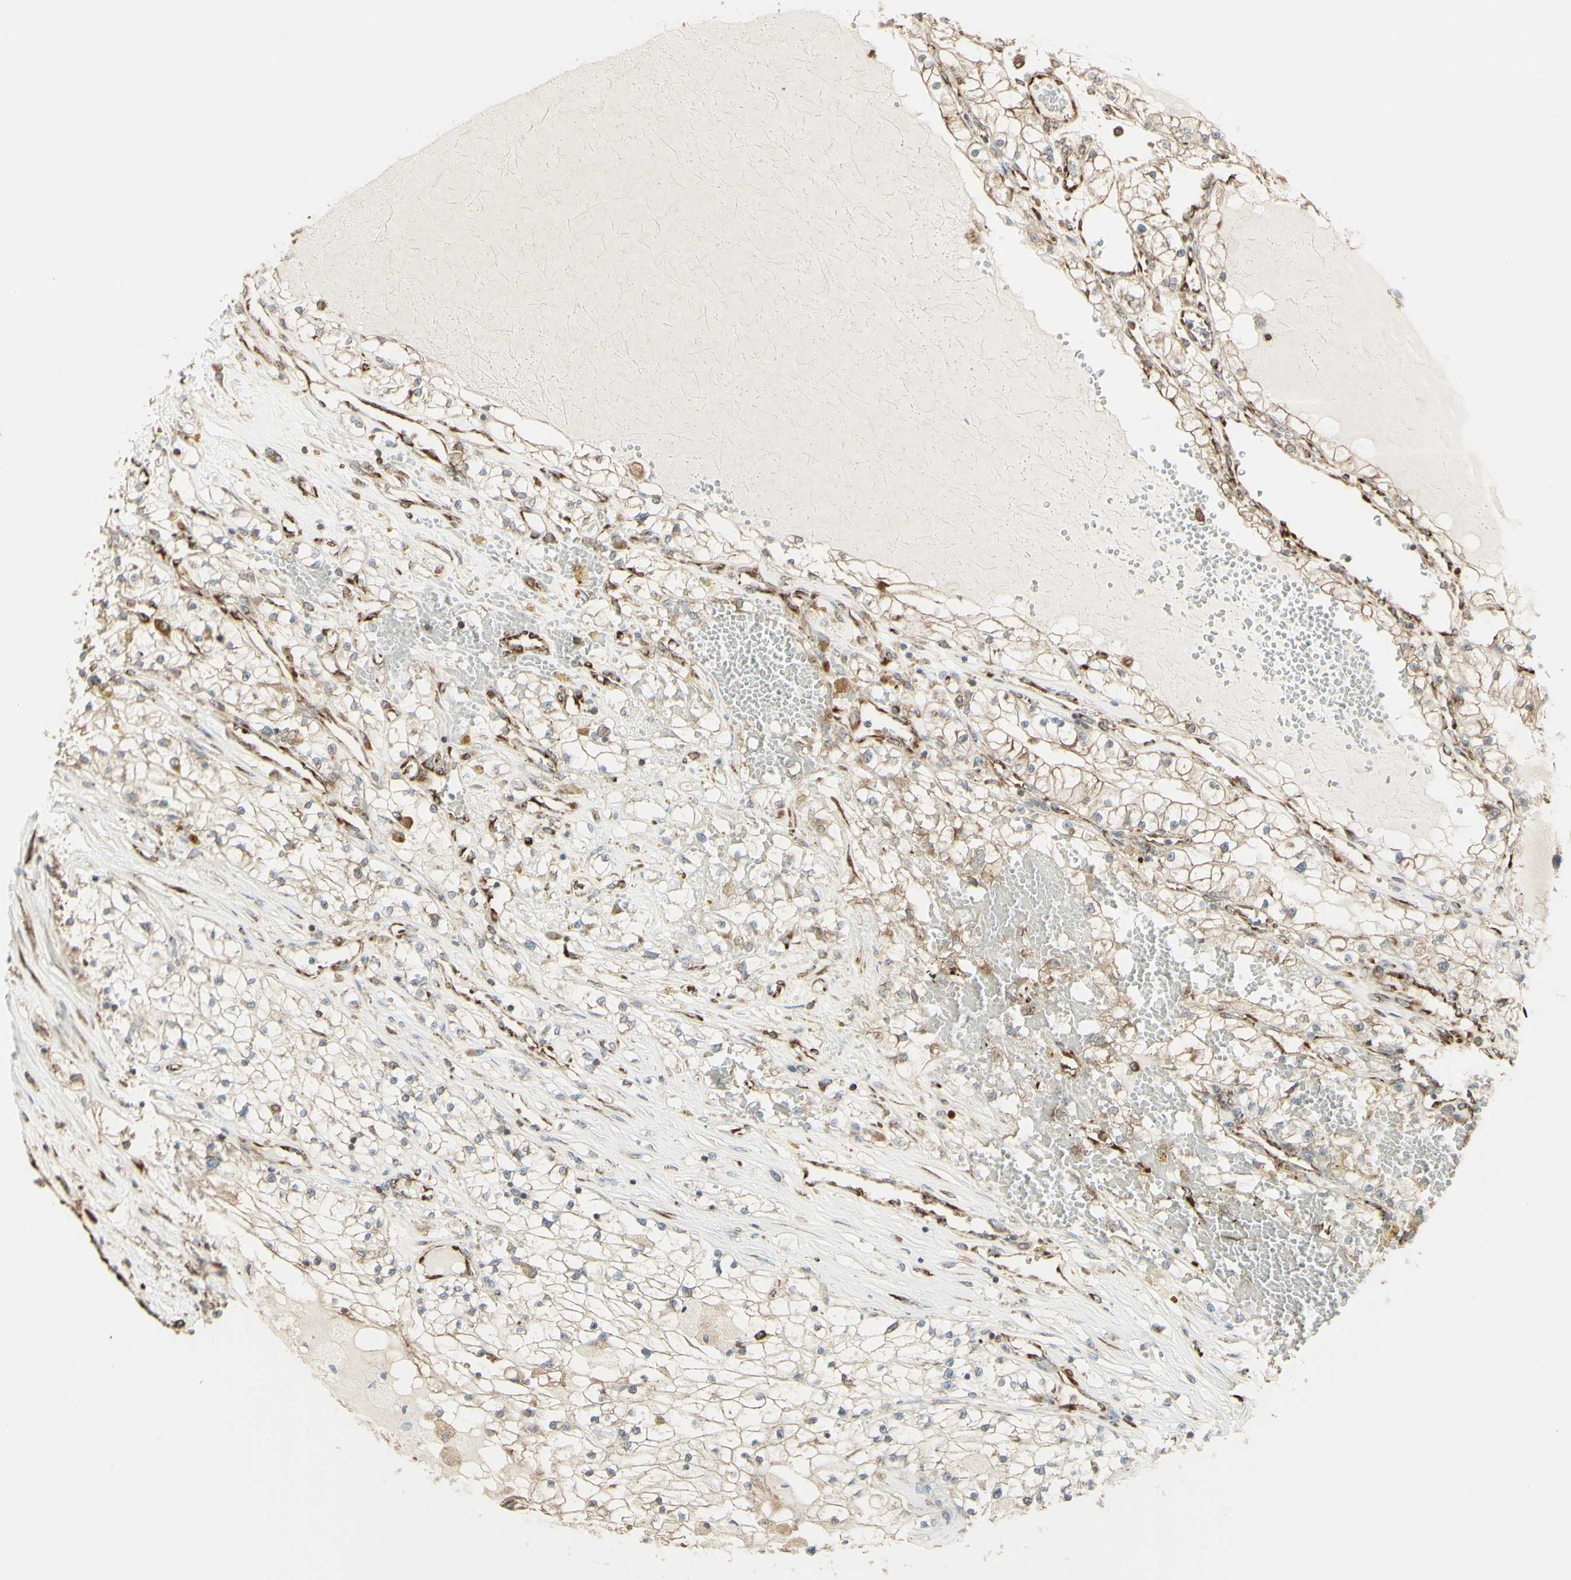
{"staining": {"intensity": "moderate", "quantity": ">75%", "location": "cytoplasmic/membranous"}, "tissue": "renal cancer", "cell_type": "Tumor cells", "image_type": "cancer", "snomed": [{"axis": "morphology", "description": "Adenocarcinoma, NOS"}, {"axis": "topography", "description": "Kidney"}], "caption": "Immunohistochemical staining of renal cancer (adenocarcinoma) reveals medium levels of moderate cytoplasmic/membranous protein staining in about >75% of tumor cells.", "gene": "EEF1B2", "patient": {"sex": "male", "age": 68}}